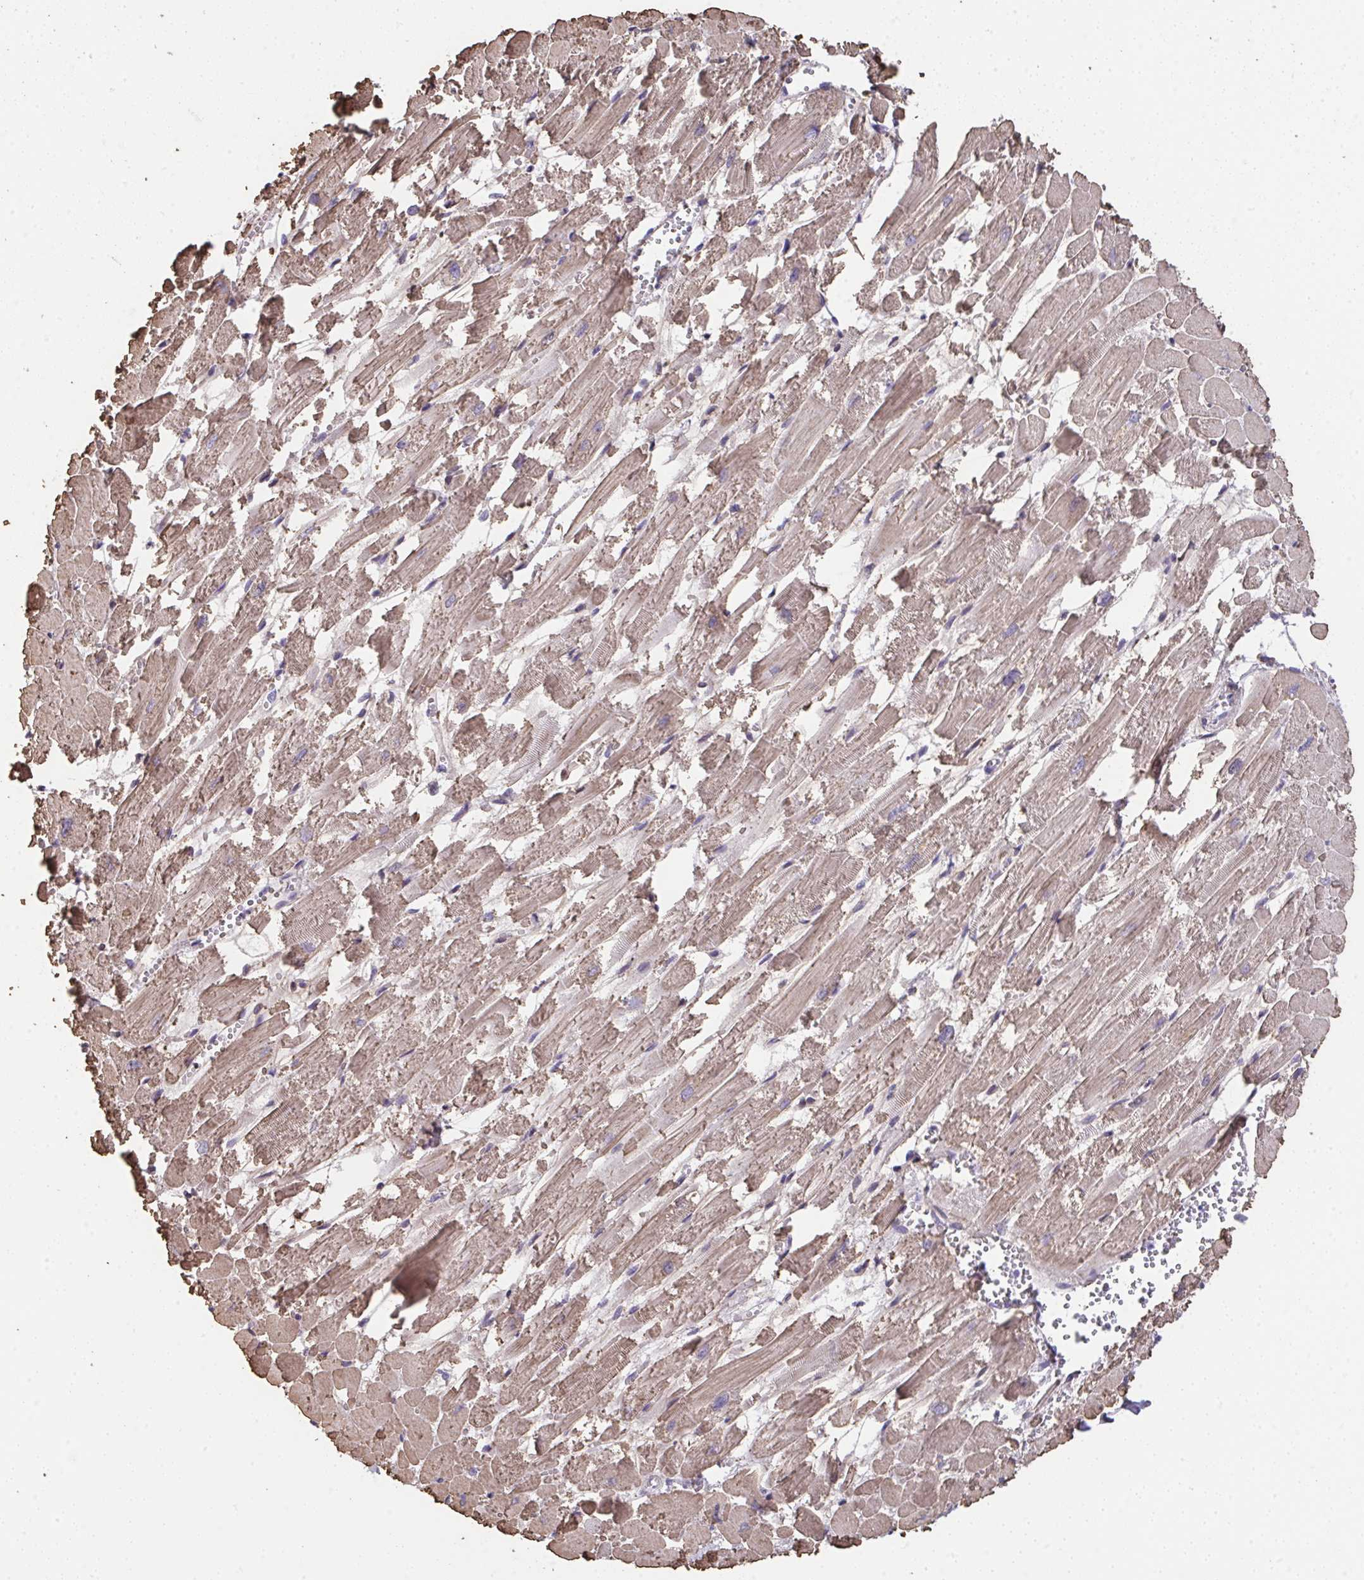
{"staining": {"intensity": "weak", "quantity": "25%-75%", "location": "cytoplasmic/membranous"}, "tissue": "heart muscle", "cell_type": "Cardiomyocytes", "image_type": "normal", "snomed": [{"axis": "morphology", "description": "Normal tissue, NOS"}, {"axis": "topography", "description": "Heart"}], "caption": "Unremarkable heart muscle displays weak cytoplasmic/membranous staining in about 25%-75% of cardiomyocytes.", "gene": "RUNDC3B", "patient": {"sex": "female", "age": 52}}